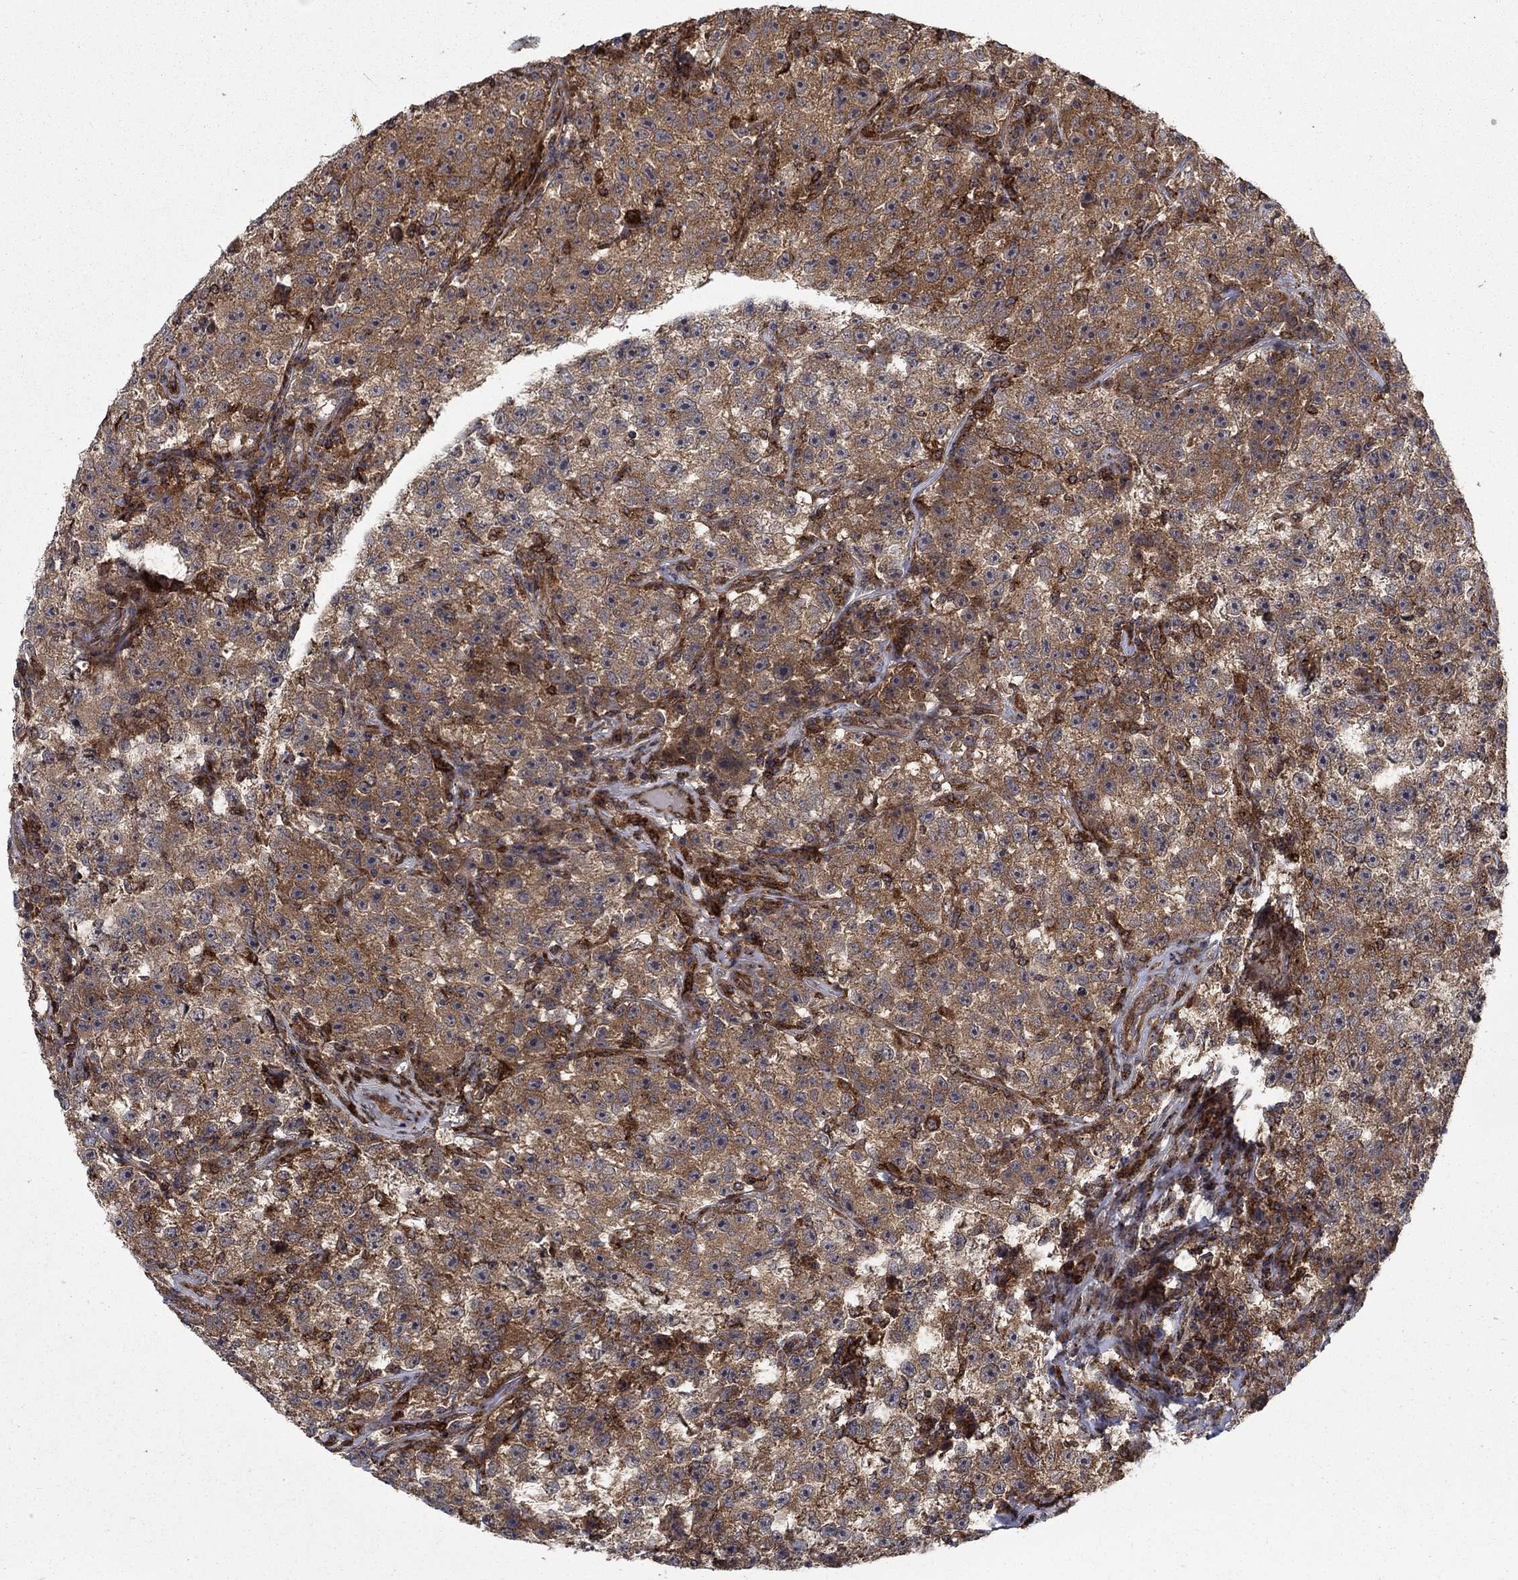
{"staining": {"intensity": "moderate", "quantity": ">75%", "location": "cytoplasmic/membranous"}, "tissue": "testis cancer", "cell_type": "Tumor cells", "image_type": "cancer", "snomed": [{"axis": "morphology", "description": "Seminoma, NOS"}, {"axis": "topography", "description": "Testis"}], "caption": "DAB immunohistochemical staining of testis seminoma reveals moderate cytoplasmic/membranous protein expression in approximately >75% of tumor cells. Ihc stains the protein in brown and the nuclei are stained blue.", "gene": "IFI35", "patient": {"sex": "male", "age": 22}}